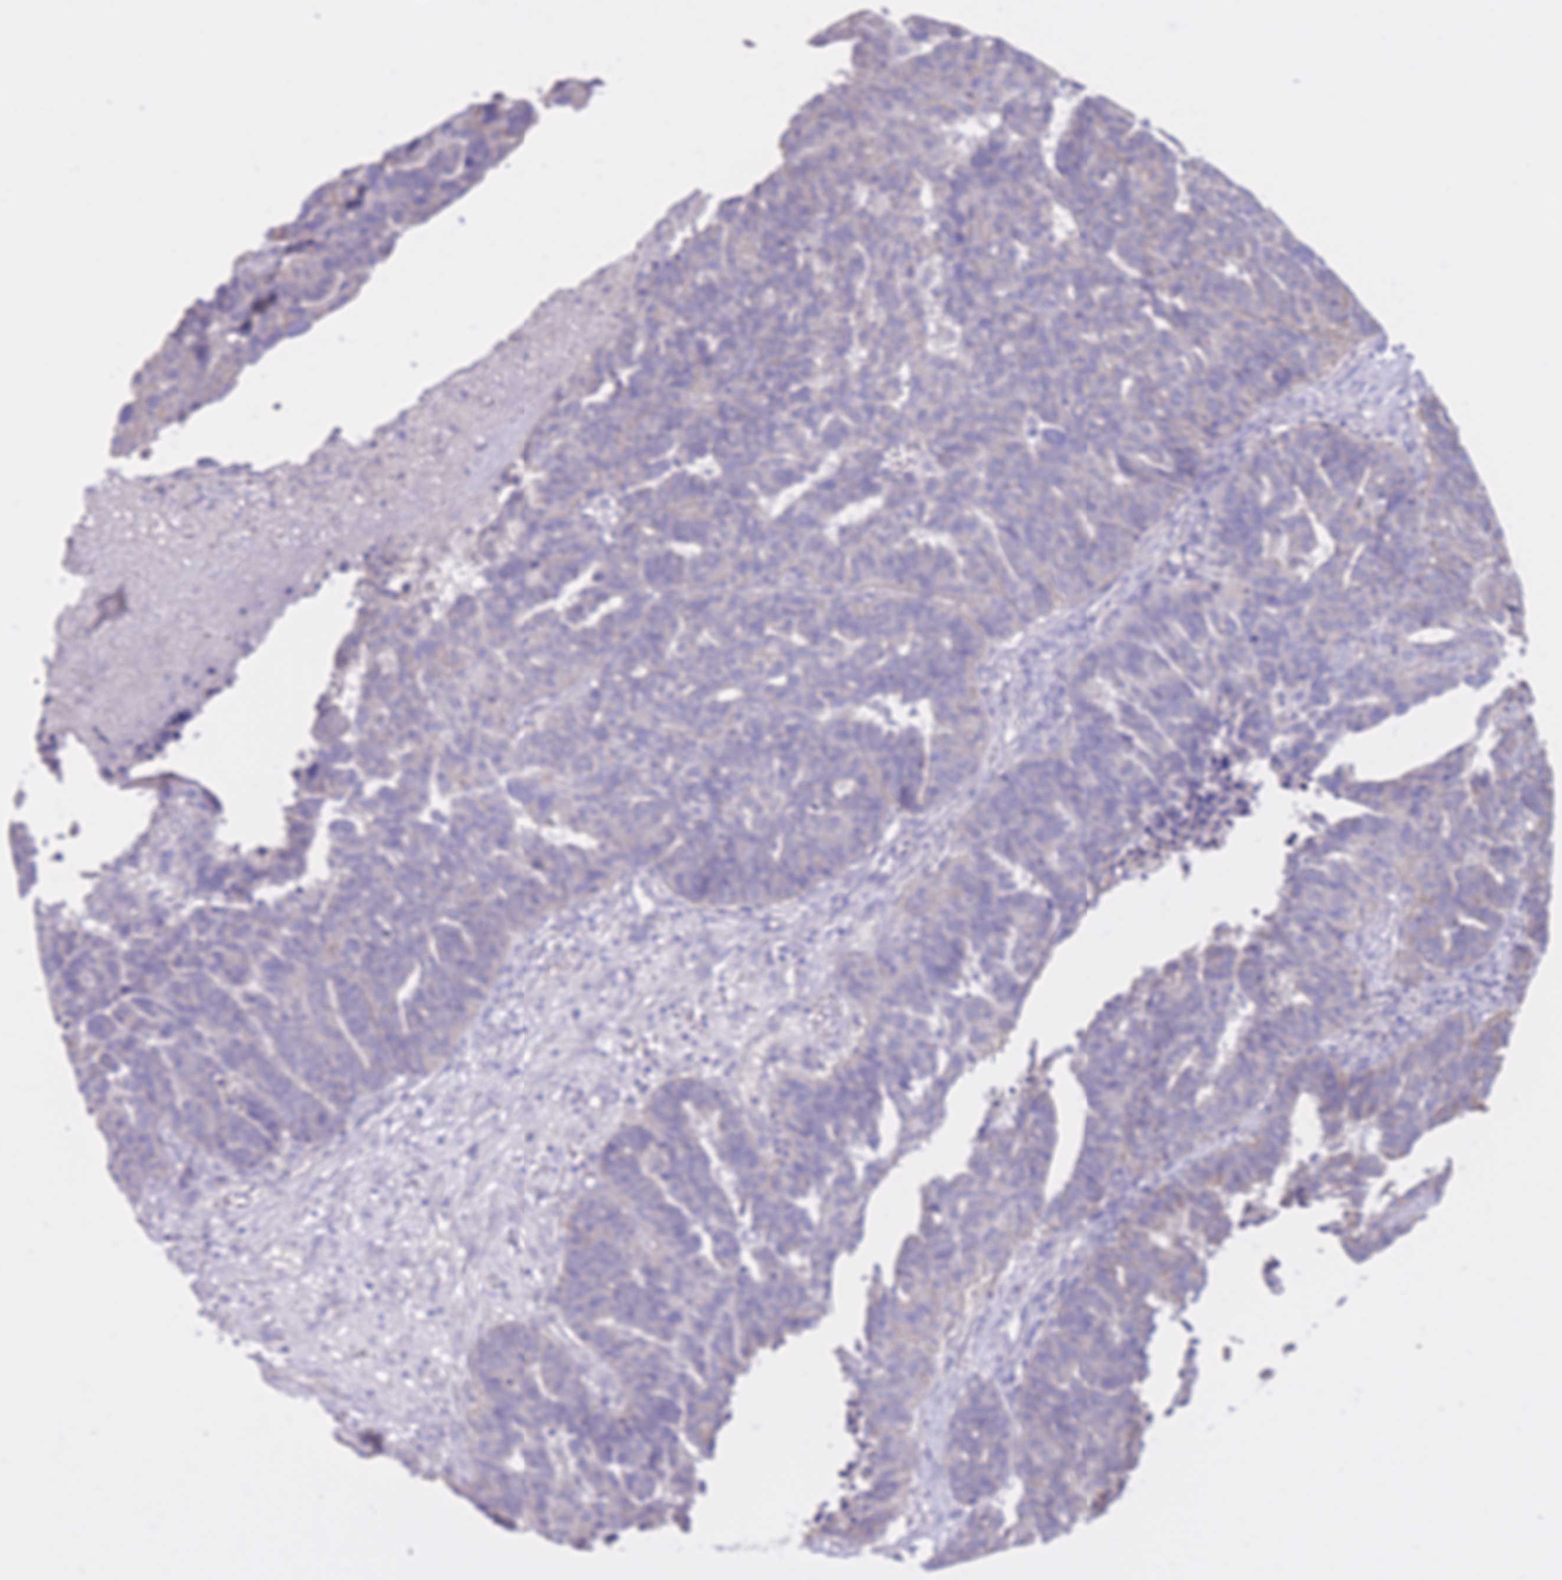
{"staining": {"intensity": "negative", "quantity": "none", "location": "none"}, "tissue": "ovarian cancer", "cell_type": "Tumor cells", "image_type": "cancer", "snomed": [{"axis": "morphology", "description": "Cystadenocarcinoma, serous, NOS"}, {"axis": "topography", "description": "Ovary"}], "caption": "Tumor cells are negative for protein expression in human ovarian cancer (serous cystadenocarcinoma).", "gene": "PGM1", "patient": {"sex": "female", "age": 59}}